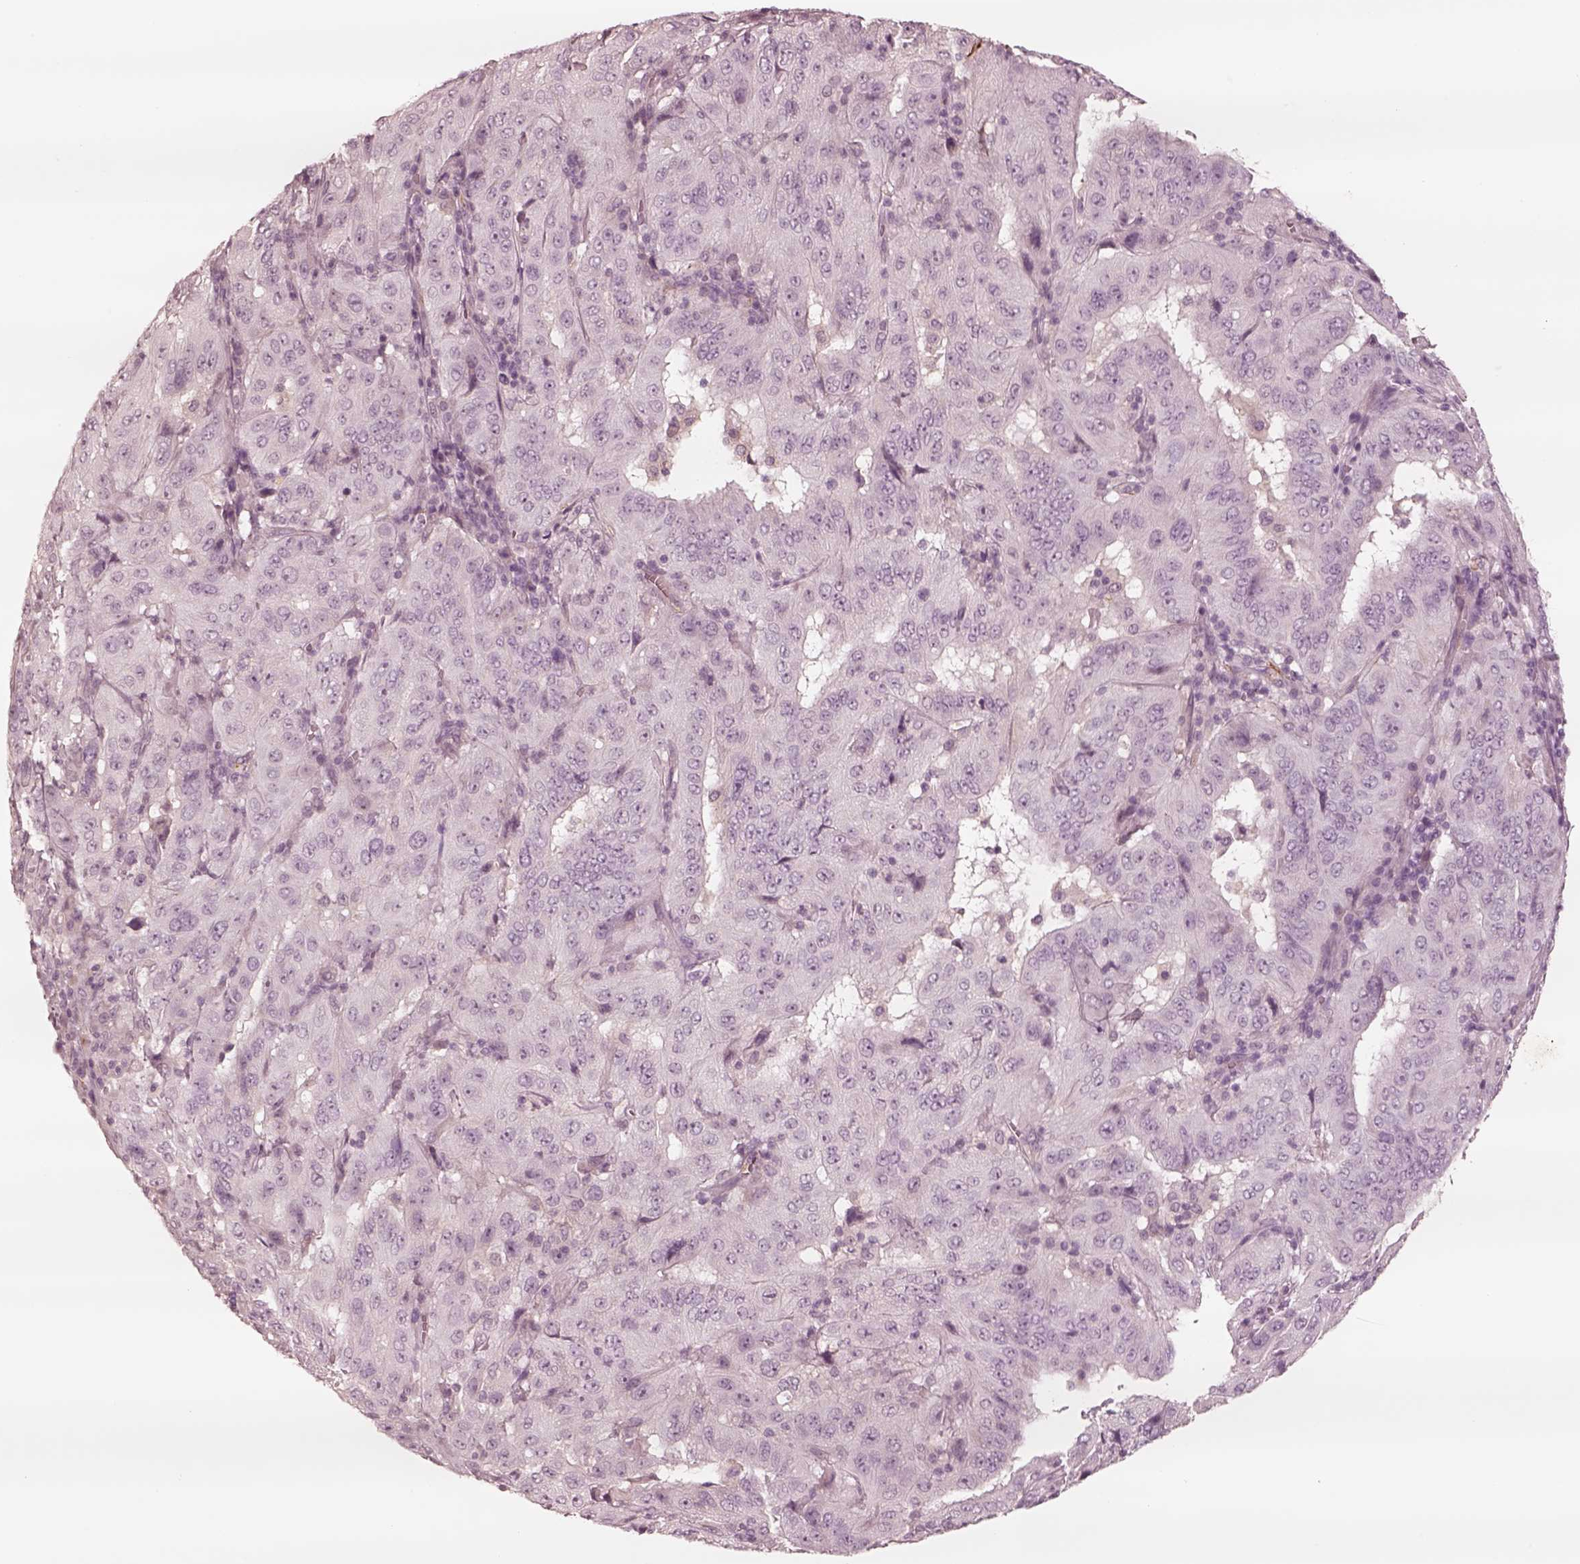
{"staining": {"intensity": "negative", "quantity": "none", "location": "none"}, "tissue": "pancreatic cancer", "cell_type": "Tumor cells", "image_type": "cancer", "snomed": [{"axis": "morphology", "description": "Adenocarcinoma, NOS"}, {"axis": "topography", "description": "Pancreas"}], "caption": "Immunohistochemical staining of pancreatic cancer (adenocarcinoma) exhibits no significant staining in tumor cells. (Stains: DAB immunohistochemistry (IHC) with hematoxylin counter stain, Microscopy: brightfield microscopy at high magnification).", "gene": "DNAAF9", "patient": {"sex": "male", "age": 63}}